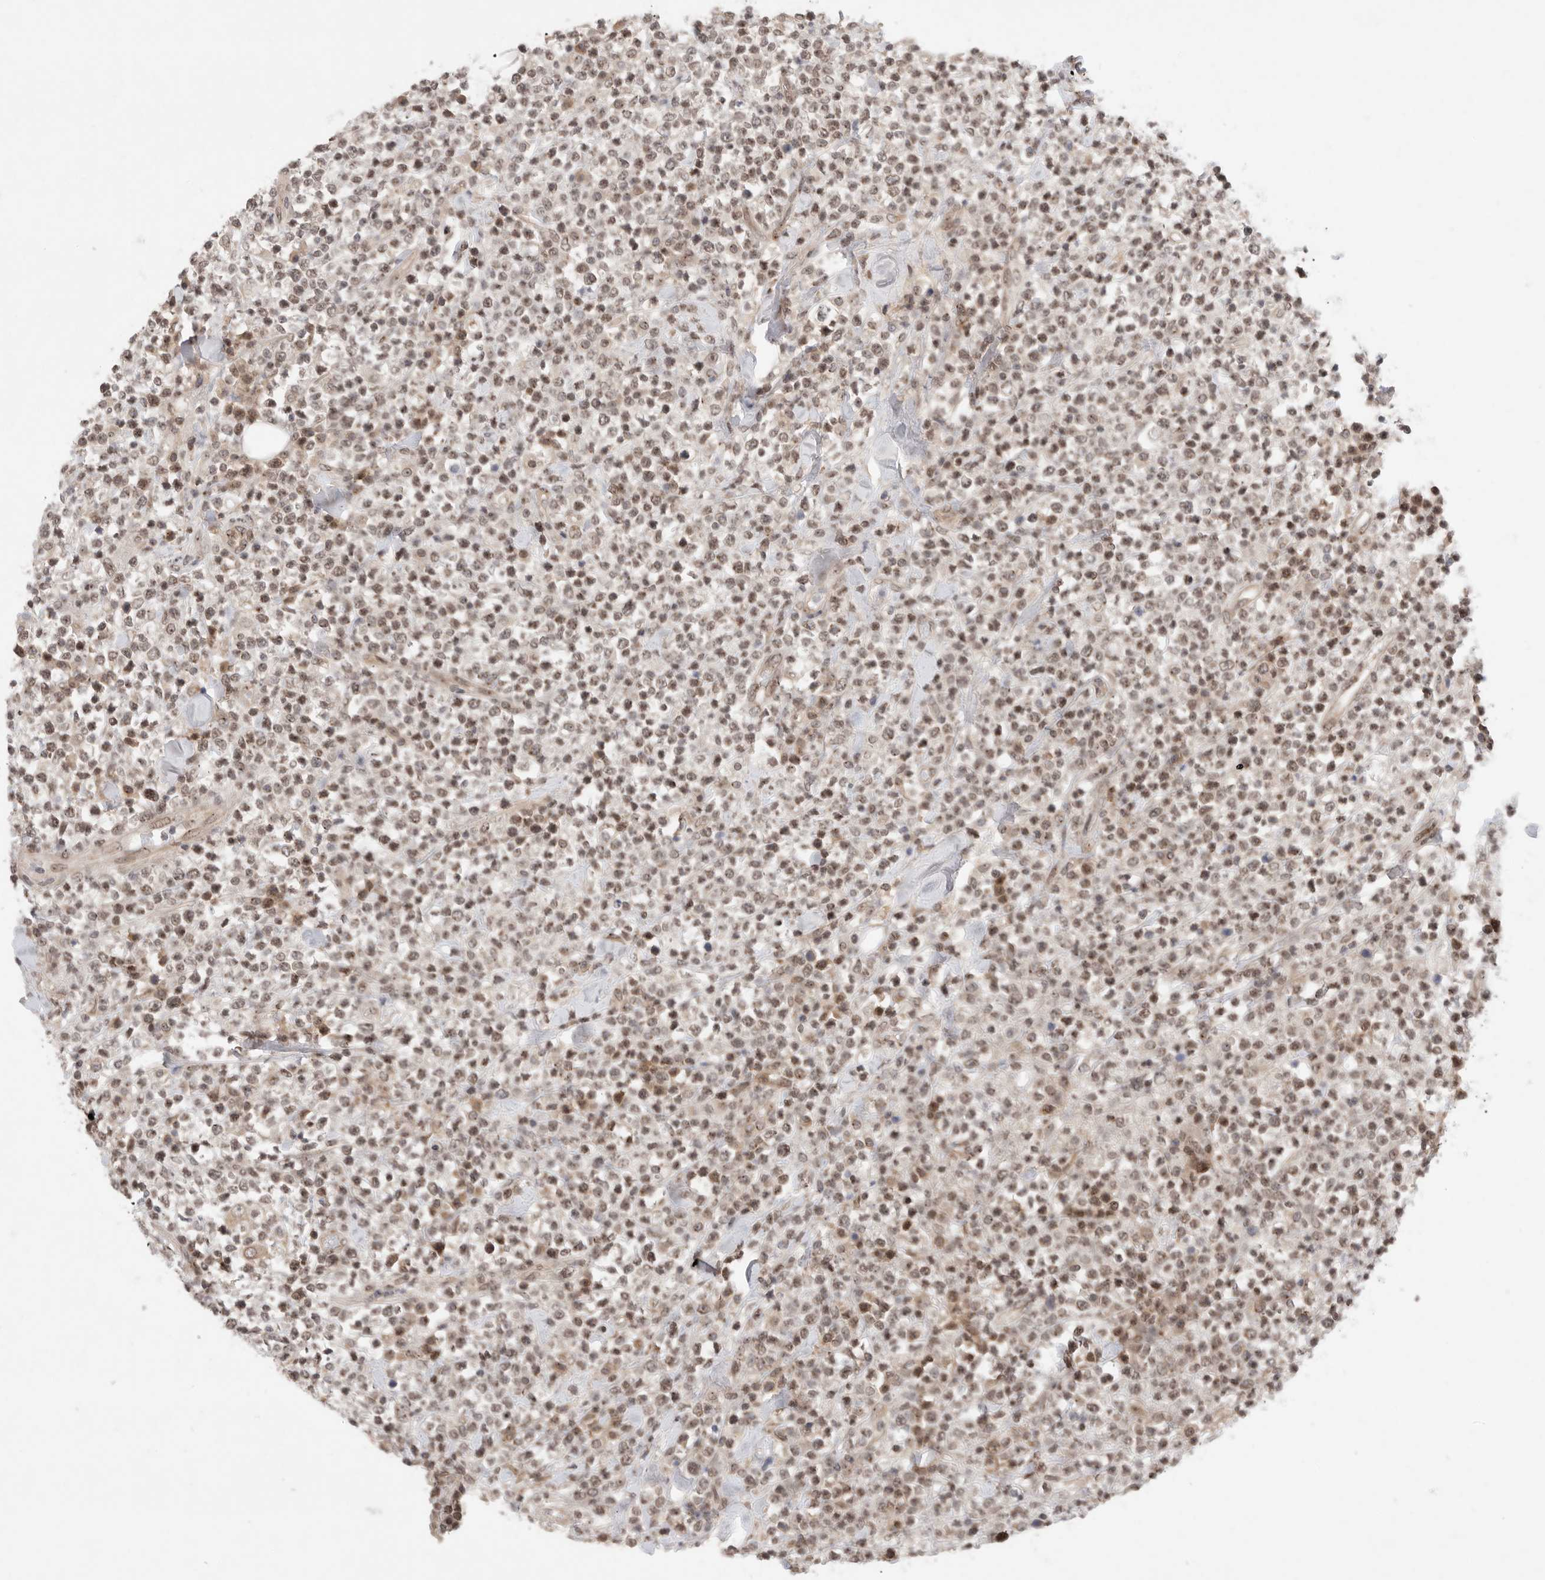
{"staining": {"intensity": "moderate", "quantity": ">75%", "location": "nuclear"}, "tissue": "lymphoma", "cell_type": "Tumor cells", "image_type": "cancer", "snomed": [{"axis": "morphology", "description": "Malignant lymphoma, non-Hodgkin's type, High grade"}, {"axis": "topography", "description": "Colon"}], "caption": "The immunohistochemical stain shows moderate nuclear expression in tumor cells of lymphoma tissue.", "gene": "LEMD3", "patient": {"sex": "female", "age": 53}}